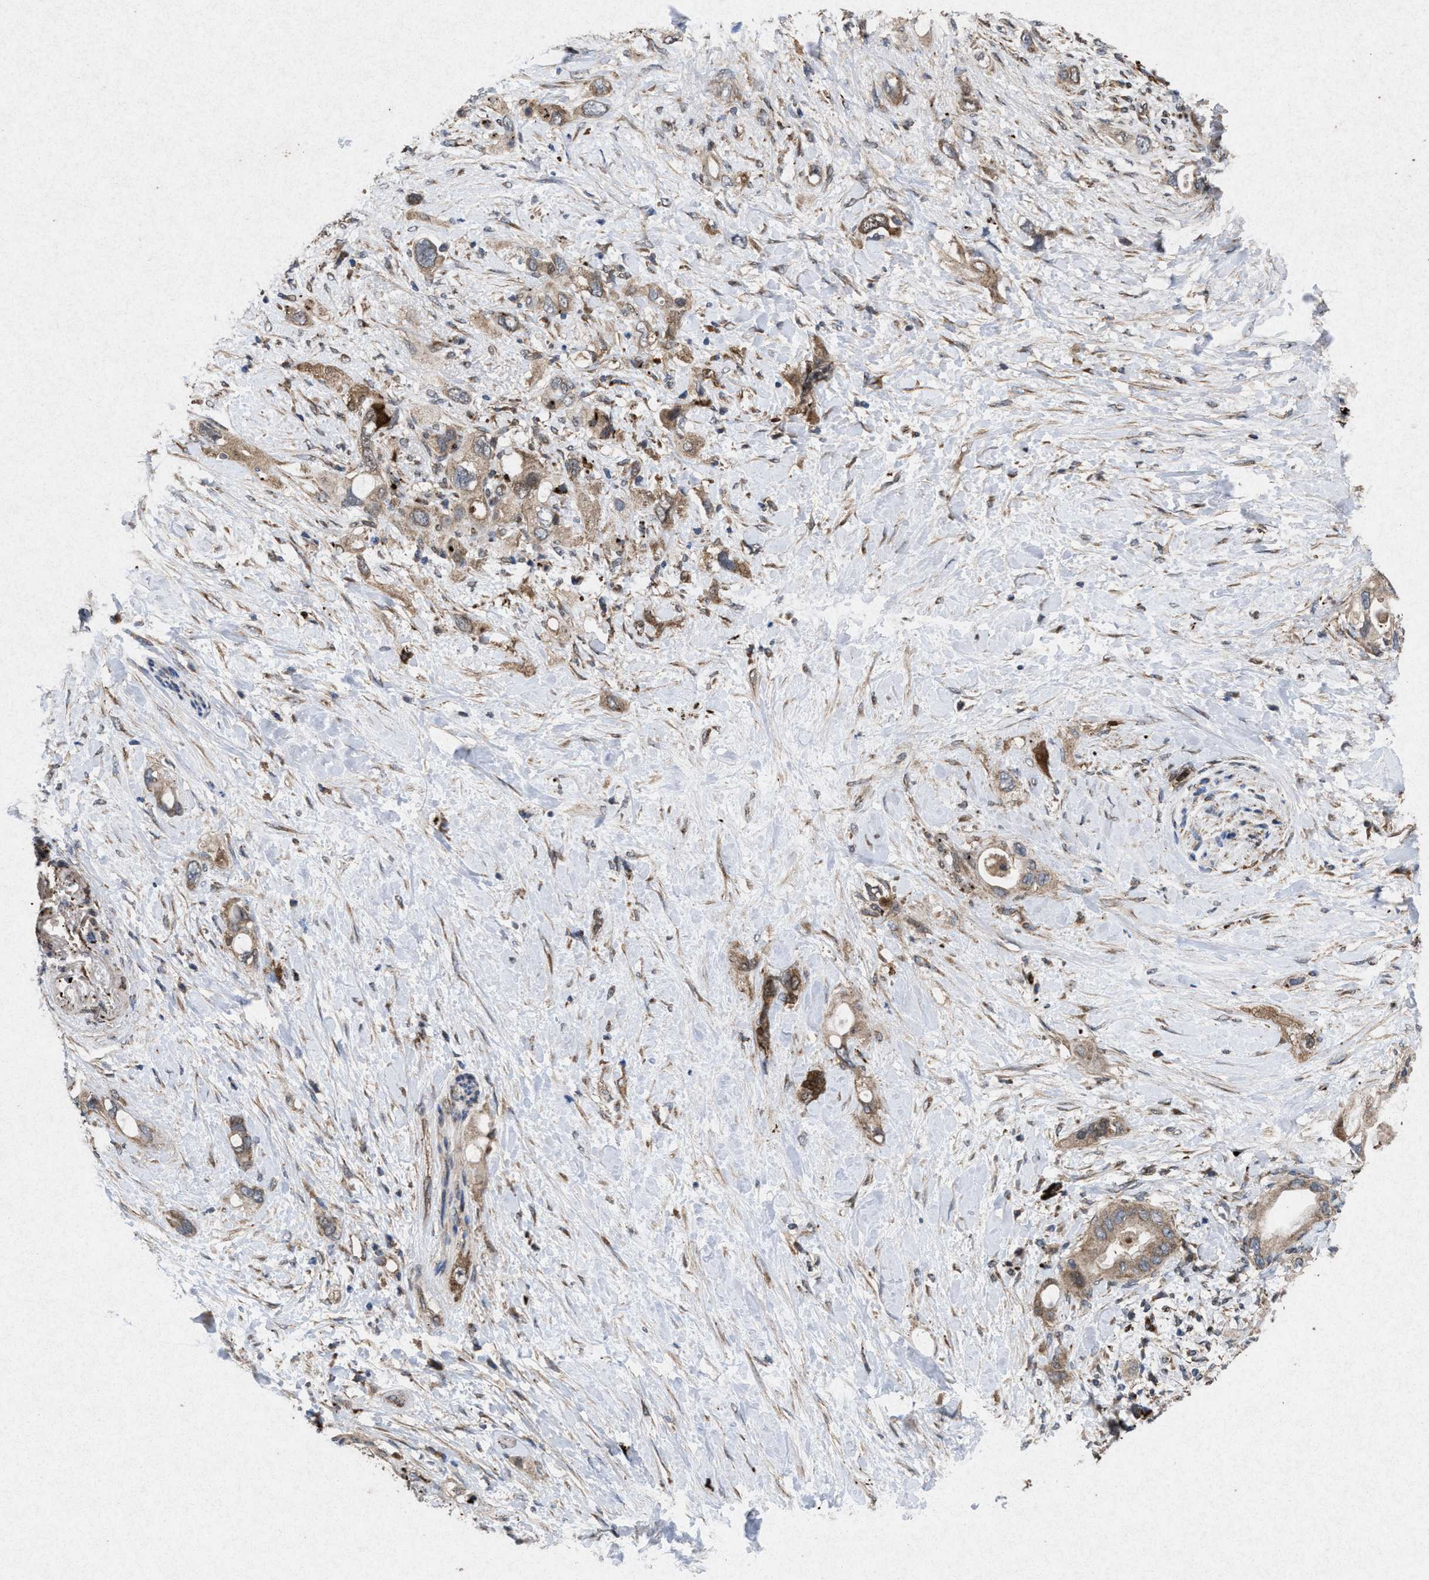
{"staining": {"intensity": "moderate", "quantity": ">75%", "location": "cytoplasmic/membranous"}, "tissue": "pancreatic cancer", "cell_type": "Tumor cells", "image_type": "cancer", "snomed": [{"axis": "morphology", "description": "Adenocarcinoma, NOS"}, {"axis": "topography", "description": "Pancreas"}], "caption": "Protein expression analysis of pancreatic adenocarcinoma demonstrates moderate cytoplasmic/membranous expression in approximately >75% of tumor cells.", "gene": "MSI2", "patient": {"sex": "female", "age": 56}}